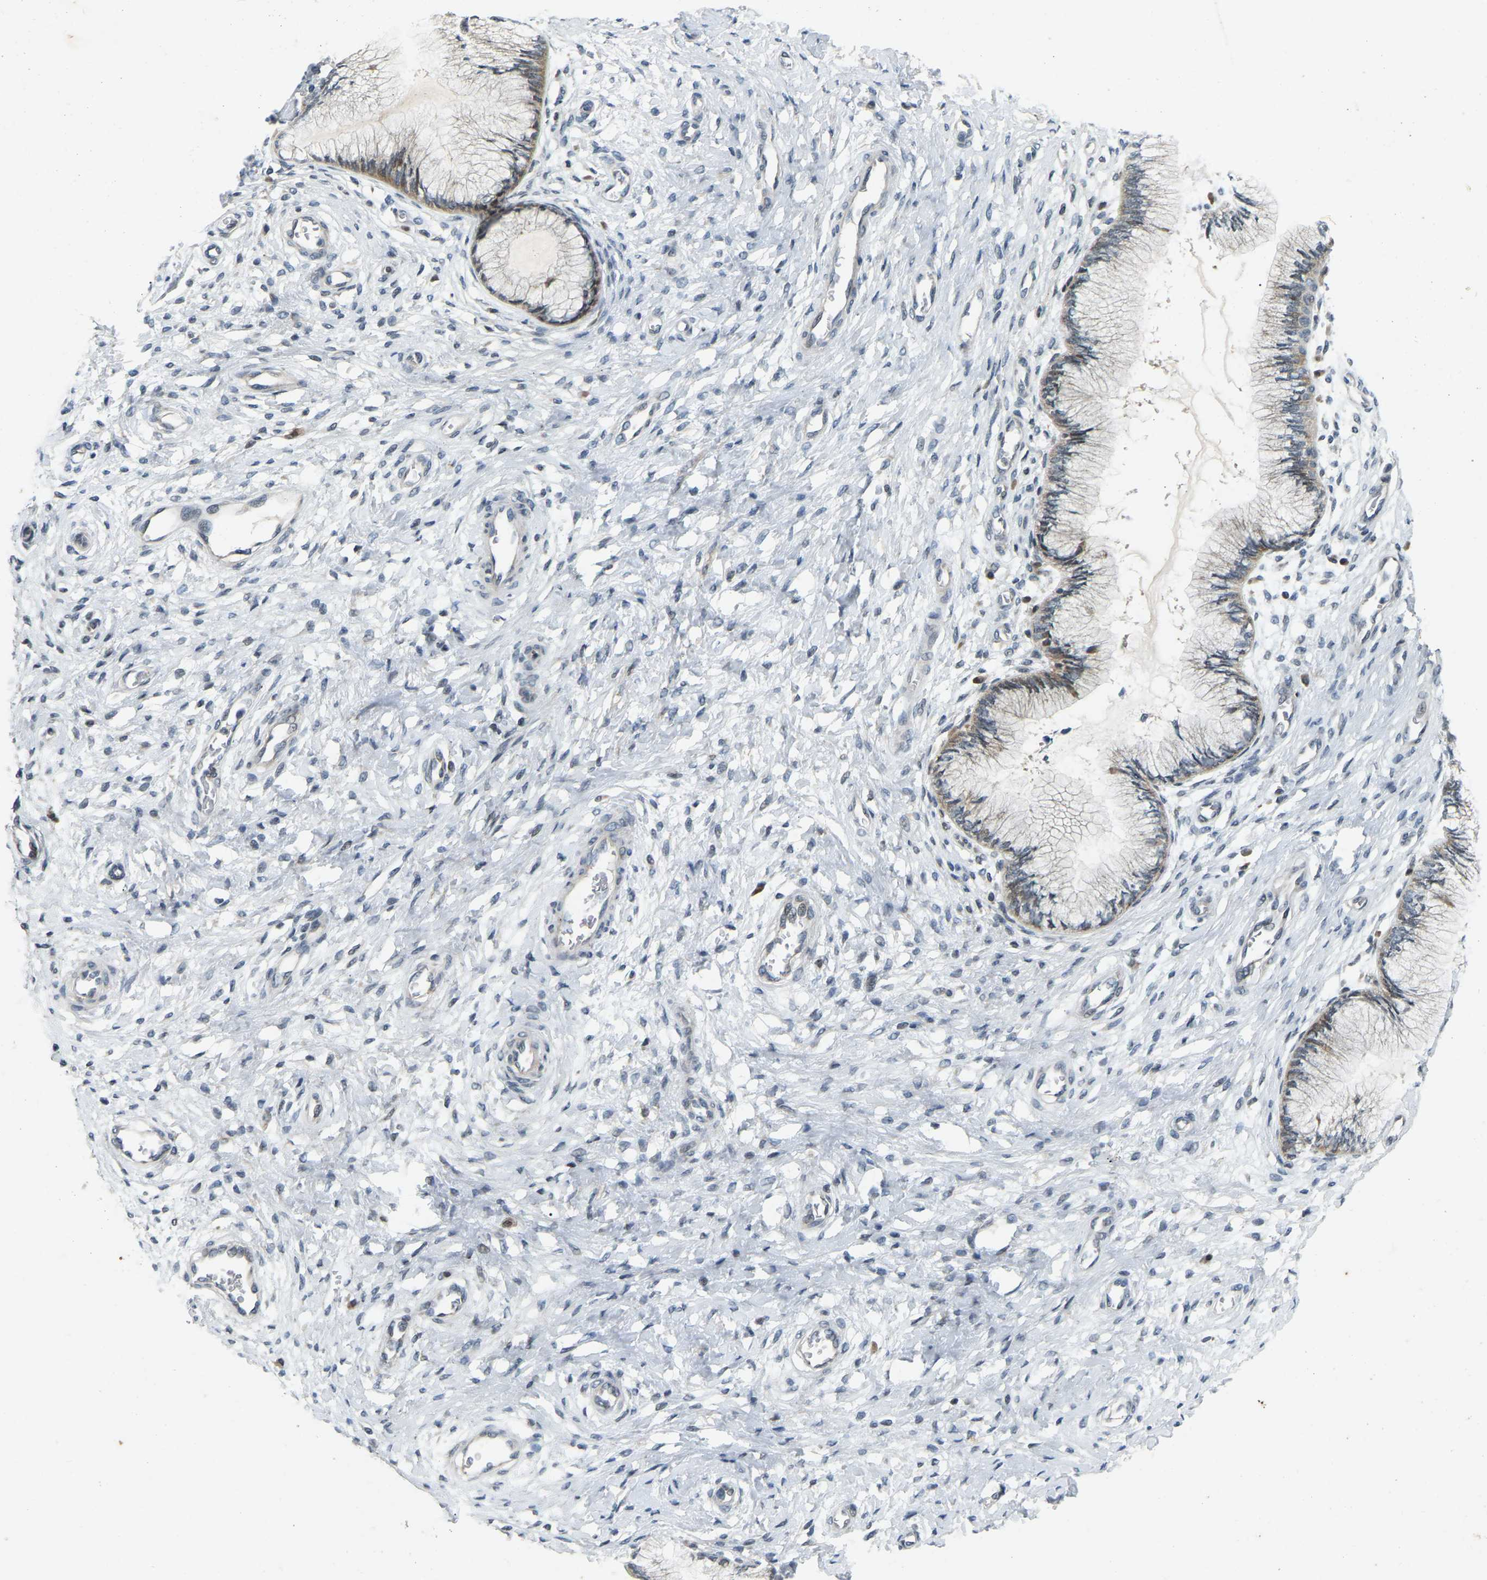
{"staining": {"intensity": "moderate", "quantity": "<25%", "location": "cytoplasmic/membranous"}, "tissue": "cervix", "cell_type": "Glandular cells", "image_type": "normal", "snomed": [{"axis": "morphology", "description": "Normal tissue, NOS"}, {"axis": "topography", "description": "Cervix"}], "caption": "Immunohistochemistry (IHC) staining of normal cervix, which exhibits low levels of moderate cytoplasmic/membranous staining in approximately <25% of glandular cells indicating moderate cytoplasmic/membranous protein staining. The staining was performed using DAB (brown) for protein detection and nuclei were counterstained in hematoxylin (blue).", "gene": "ENSG00000283765", "patient": {"sex": "female", "age": 55}}